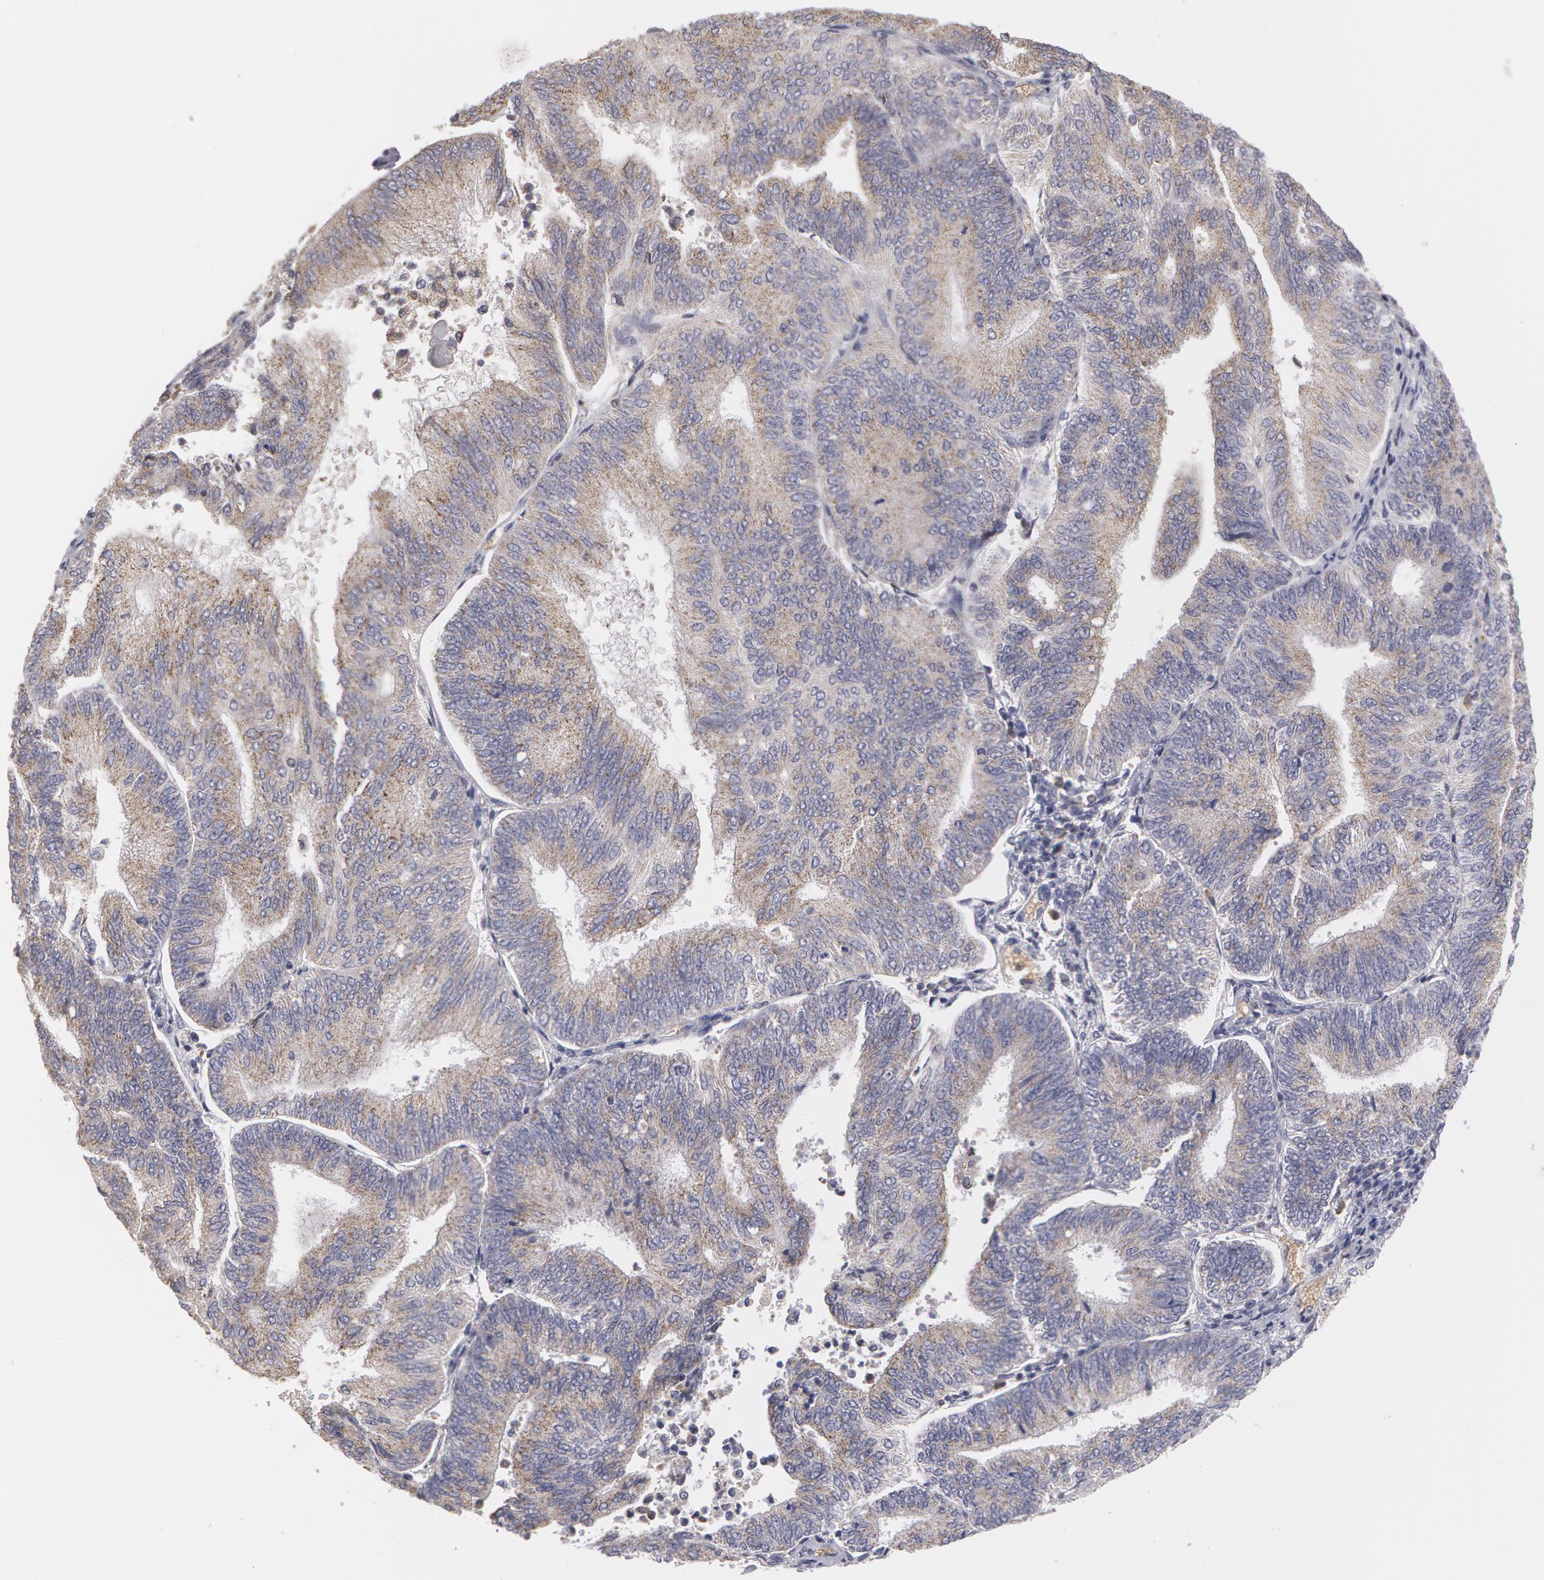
{"staining": {"intensity": "weak", "quantity": ">75%", "location": "cytoplasmic/membranous"}, "tissue": "endometrial cancer", "cell_type": "Tumor cells", "image_type": "cancer", "snomed": [{"axis": "morphology", "description": "Adenocarcinoma, NOS"}, {"axis": "topography", "description": "Endometrium"}], "caption": "Endometrial cancer stained with a brown dye demonstrates weak cytoplasmic/membranous positive positivity in about >75% of tumor cells.", "gene": "CAT", "patient": {"sex": "female", "age": 55}}